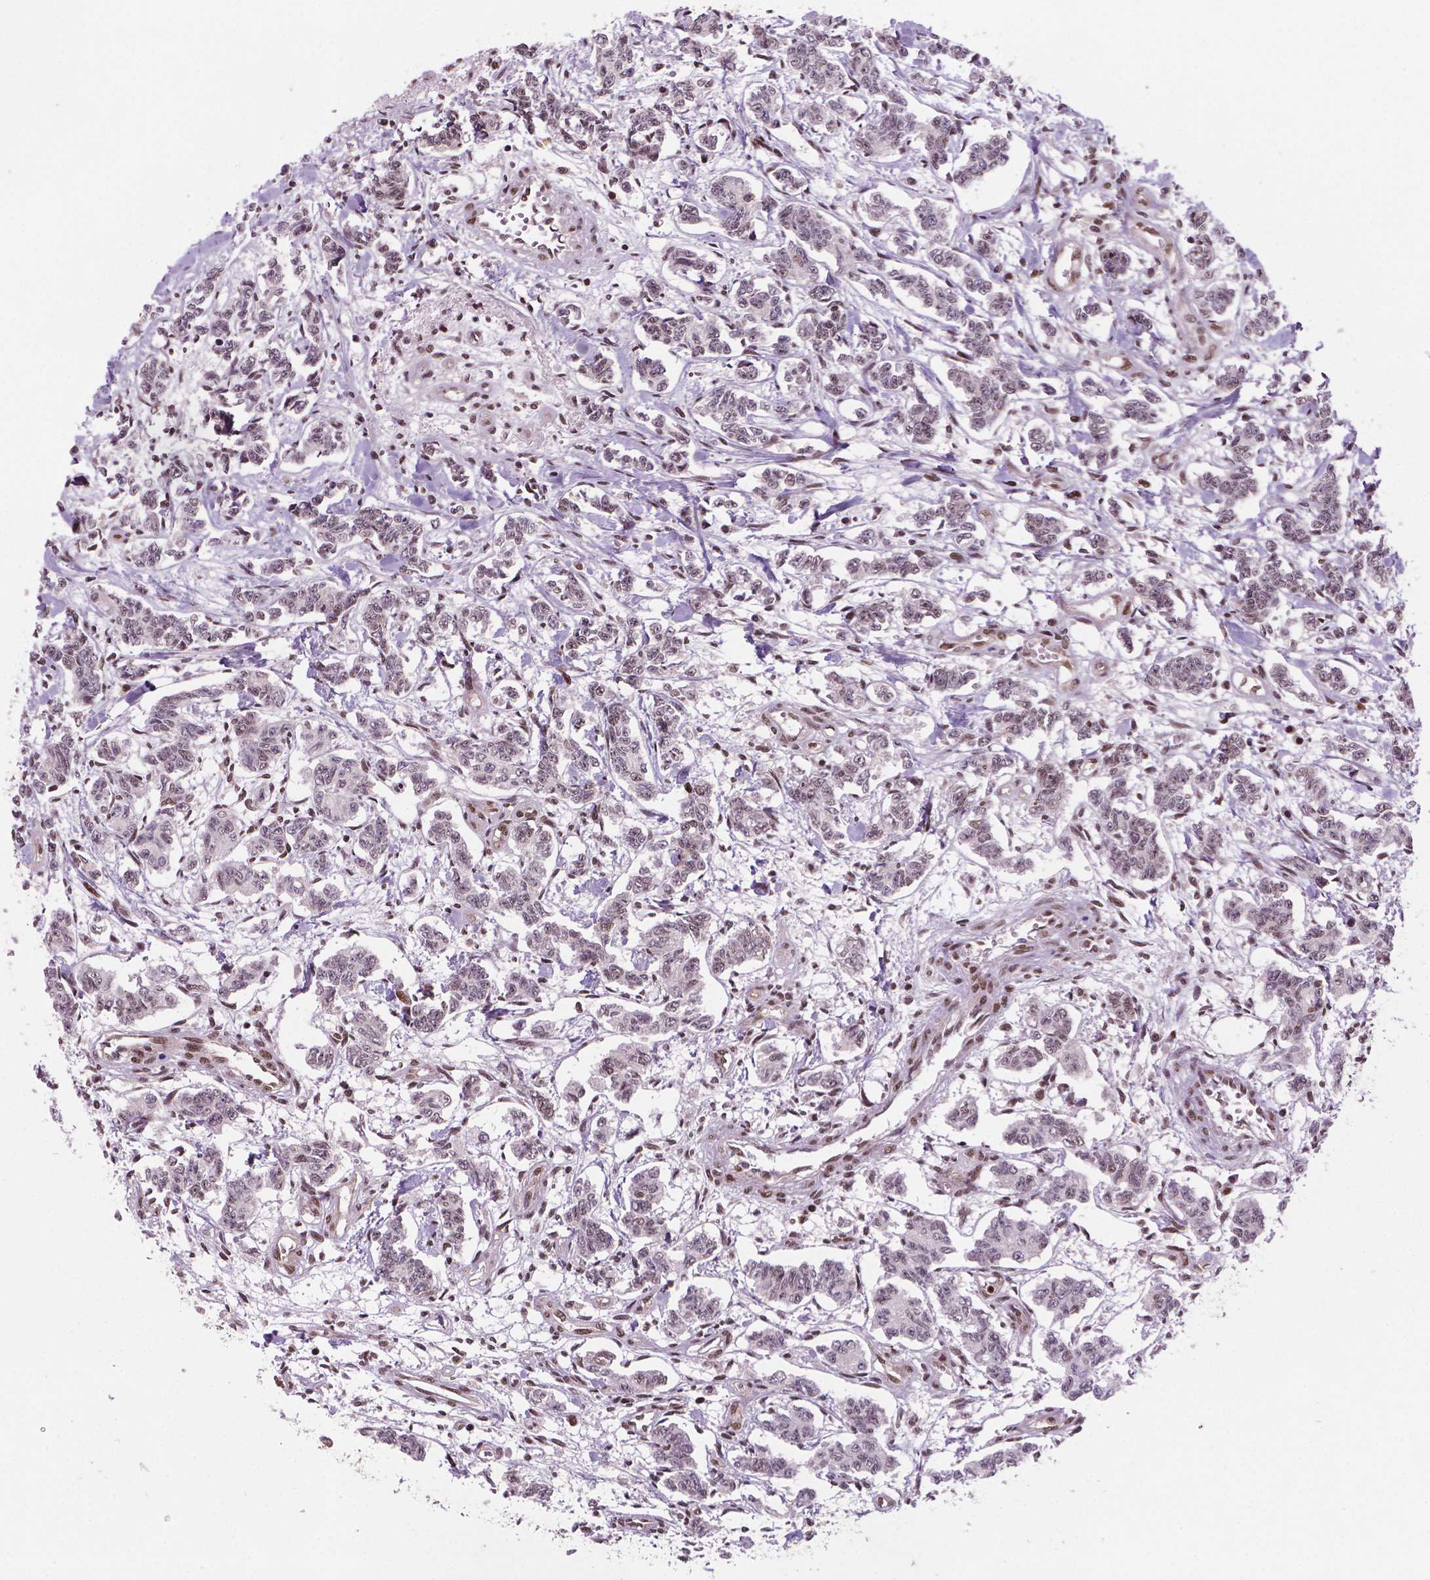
{"staining": {"intensity": "weak", "quantity": "25%-75%", "location": "nuclear"}, "tissue": "carcinoid", "cell_type": "Tumor cells", "image_type": "cancer", "snomed": [{"axis": "morphology", "description": "Carcinoid, malignant, NOS"}, {"axis": "topography", "description": "Kidney"}], "caption": "Protein staining reveals weak nuclear staining in approximately 25%-75% of tumor cells in carcinoid. Using DAB (brown) and hematoxylin (blue) stains, captured at high magnification using brightfield microscopy.", "gene": "SIRT6", "patient": {"sex": "female", "age": 41}}